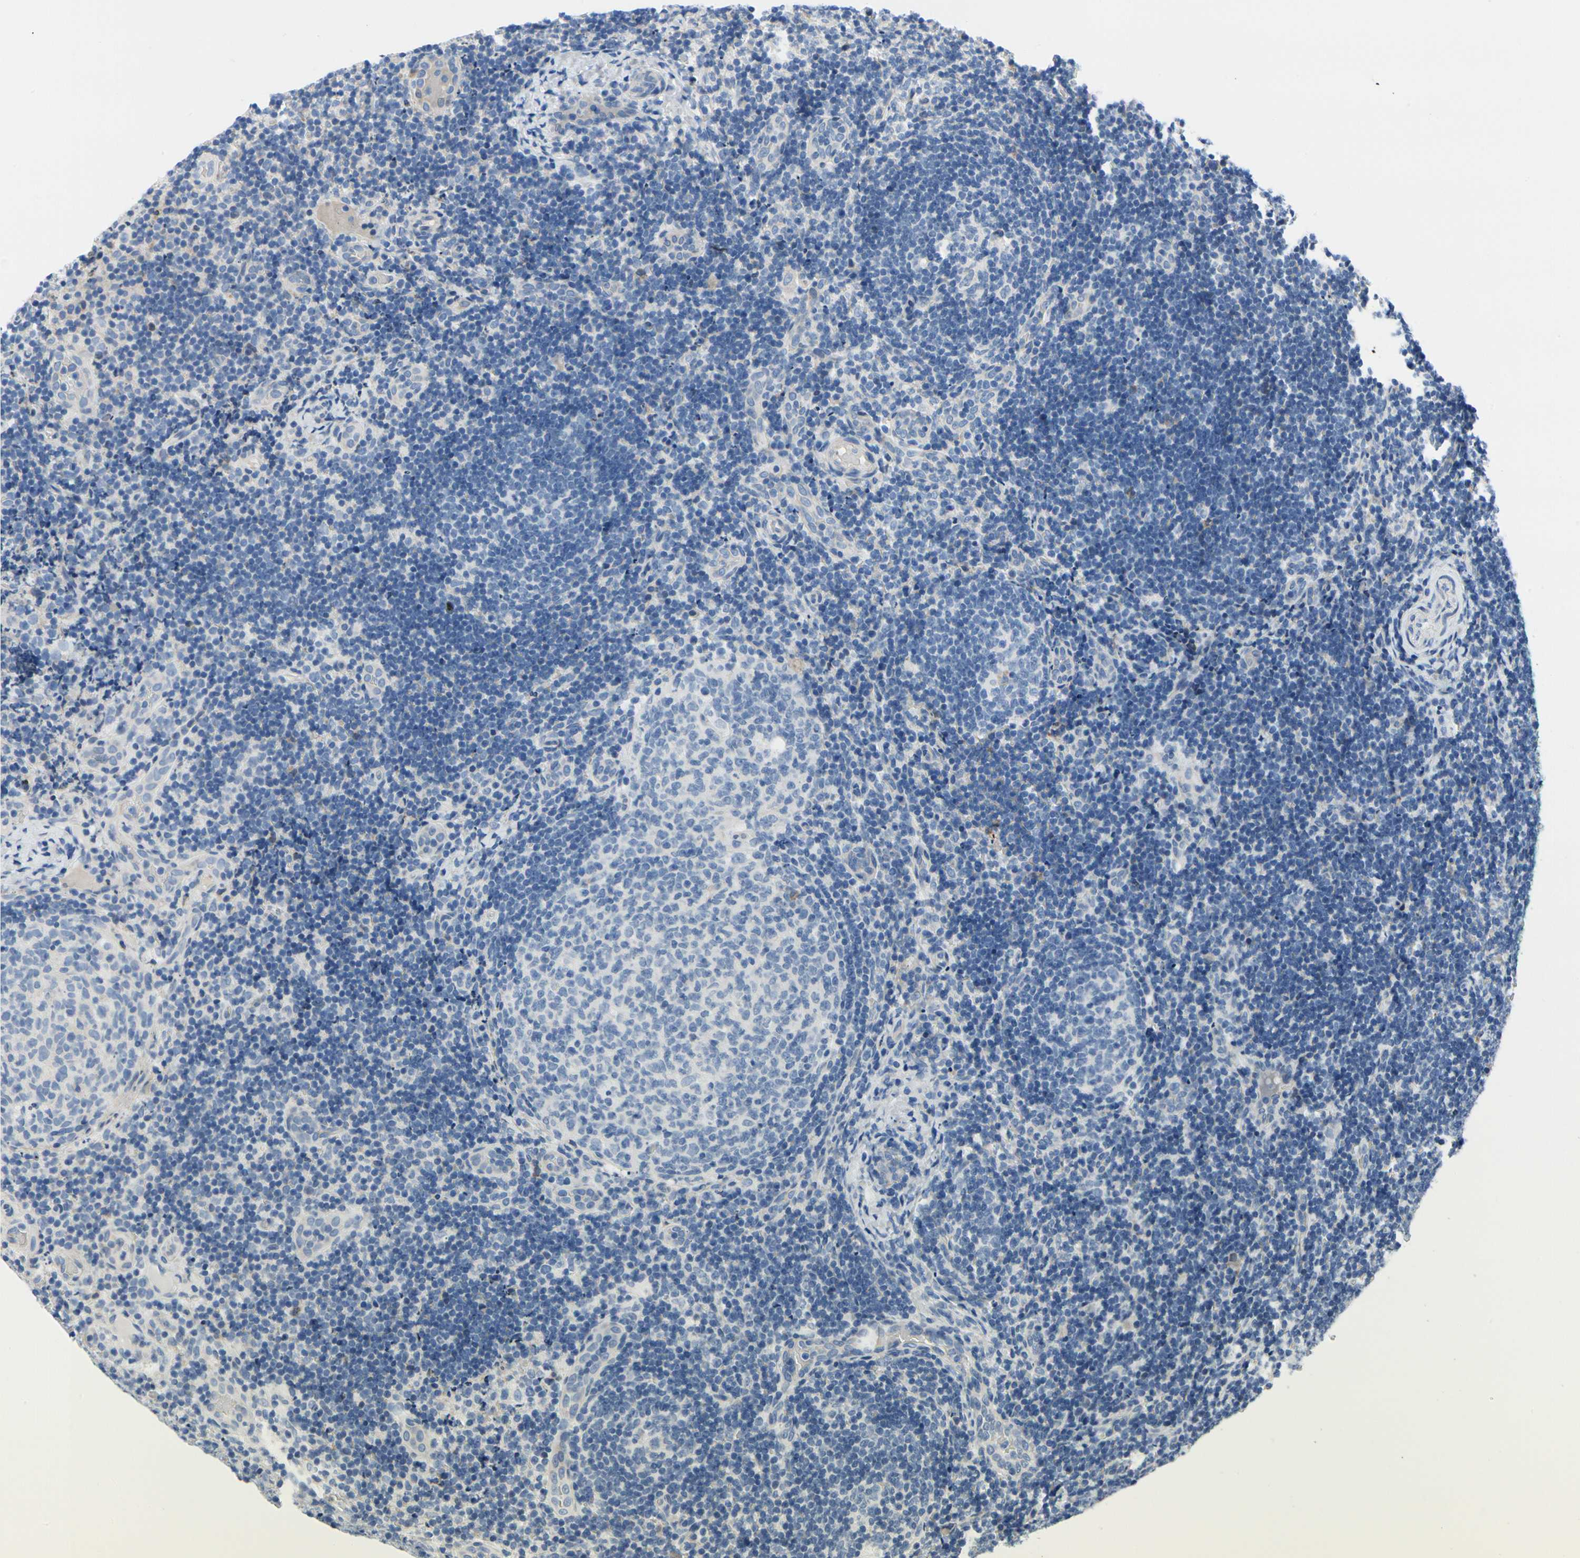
{"staining": {"intensity": "negative", "quantity": "none", "location": "none"}, "tissue": "lymph node", "cell_type": "Germinal center cells", "image_type": "normal", "snomed": [{"axis": "morphology", "description": "Normal tissue, NOS"}, {"axis": "topography", "description": "Lymph node"}], "caption": "IHC photomicrograph of normal human lymph node stained for a protein (brown), which displays no expression in germinal center cells. The staining was performed using DAB to visualize the protein expression in brown, while the nuclei were stained in blue with hematoxylin (Magnification: 20x).", "gene": "STXBP1", "patient": {"sex": "female", "age": 14}}